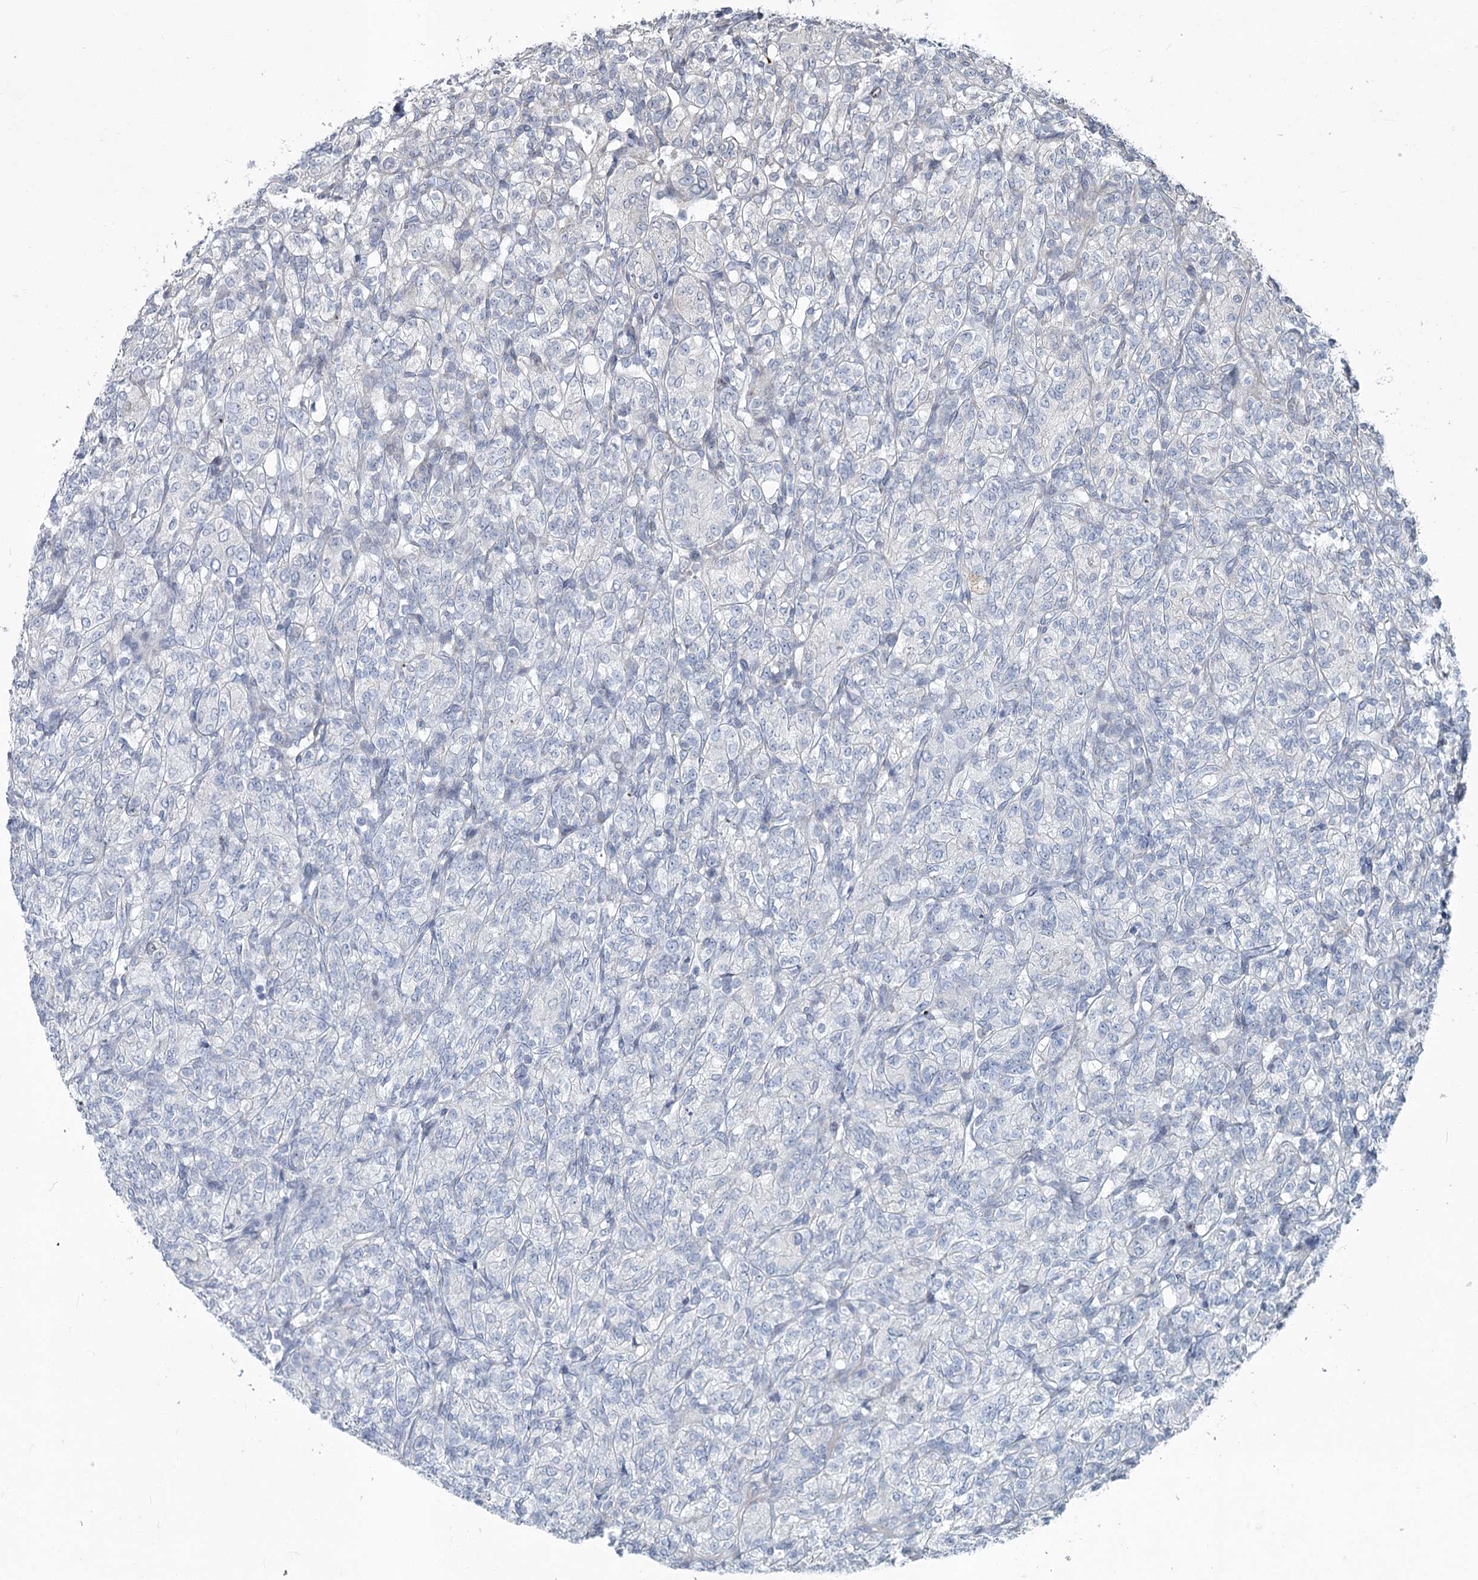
{"staining": {"intensity": "negative", "quantity": "none", "location": "none"}, "tissue": "renal cancer", "cell_type": "Tumor cells", "image_type": "cancer", "snomed": [{"axis": "morphology", "description": "Adenocarcinoma, NOS"}, {"axis": "topography", "description": "Kidney"}], "caption": "The image shows no significant positivity in tumor cells of renal cancer.", "gene": "ABITRAM", "patient": {"sex": "male", "age": 77}}